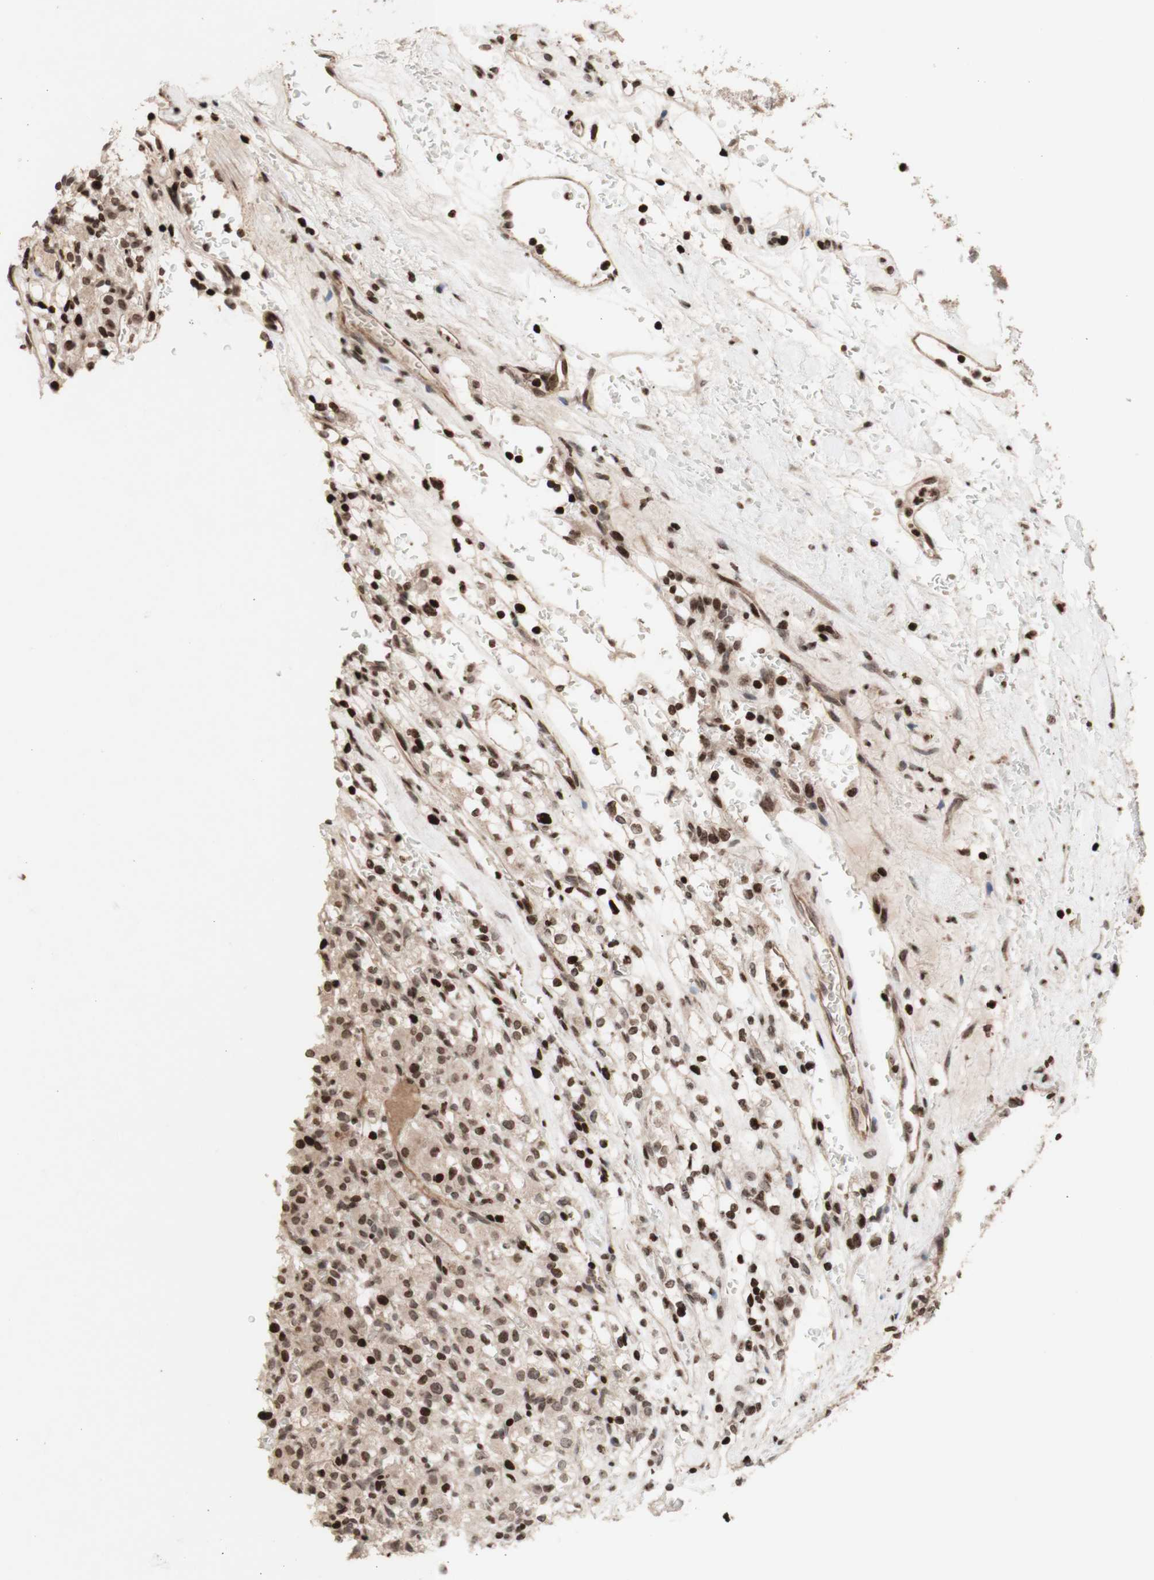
{"staining": {"intensity": "strong", "quantity": "<25%", "location": "cytoplasmic/membranous,nuclear"}, "tissue": "renal cancer", "cell_type": "Tumor cells", "image_type": "cancer", "snomed": [{"axis": "morphology", "description": "Normal tissue, NOS"}, {"axis": "morphology", "description": "Adenocarcinoma, NOS"}, {"axis": "topography", "description": "Kidney"}], "caption": "Renal adenocarcinoma tissue displays strong cytoplasmic/membranous and nuclear expression in about <25% of tumor cells, visualized by immunohistochemistry.", "gene": "POLA1", "patient": {"sex": "female", "age": 72}}